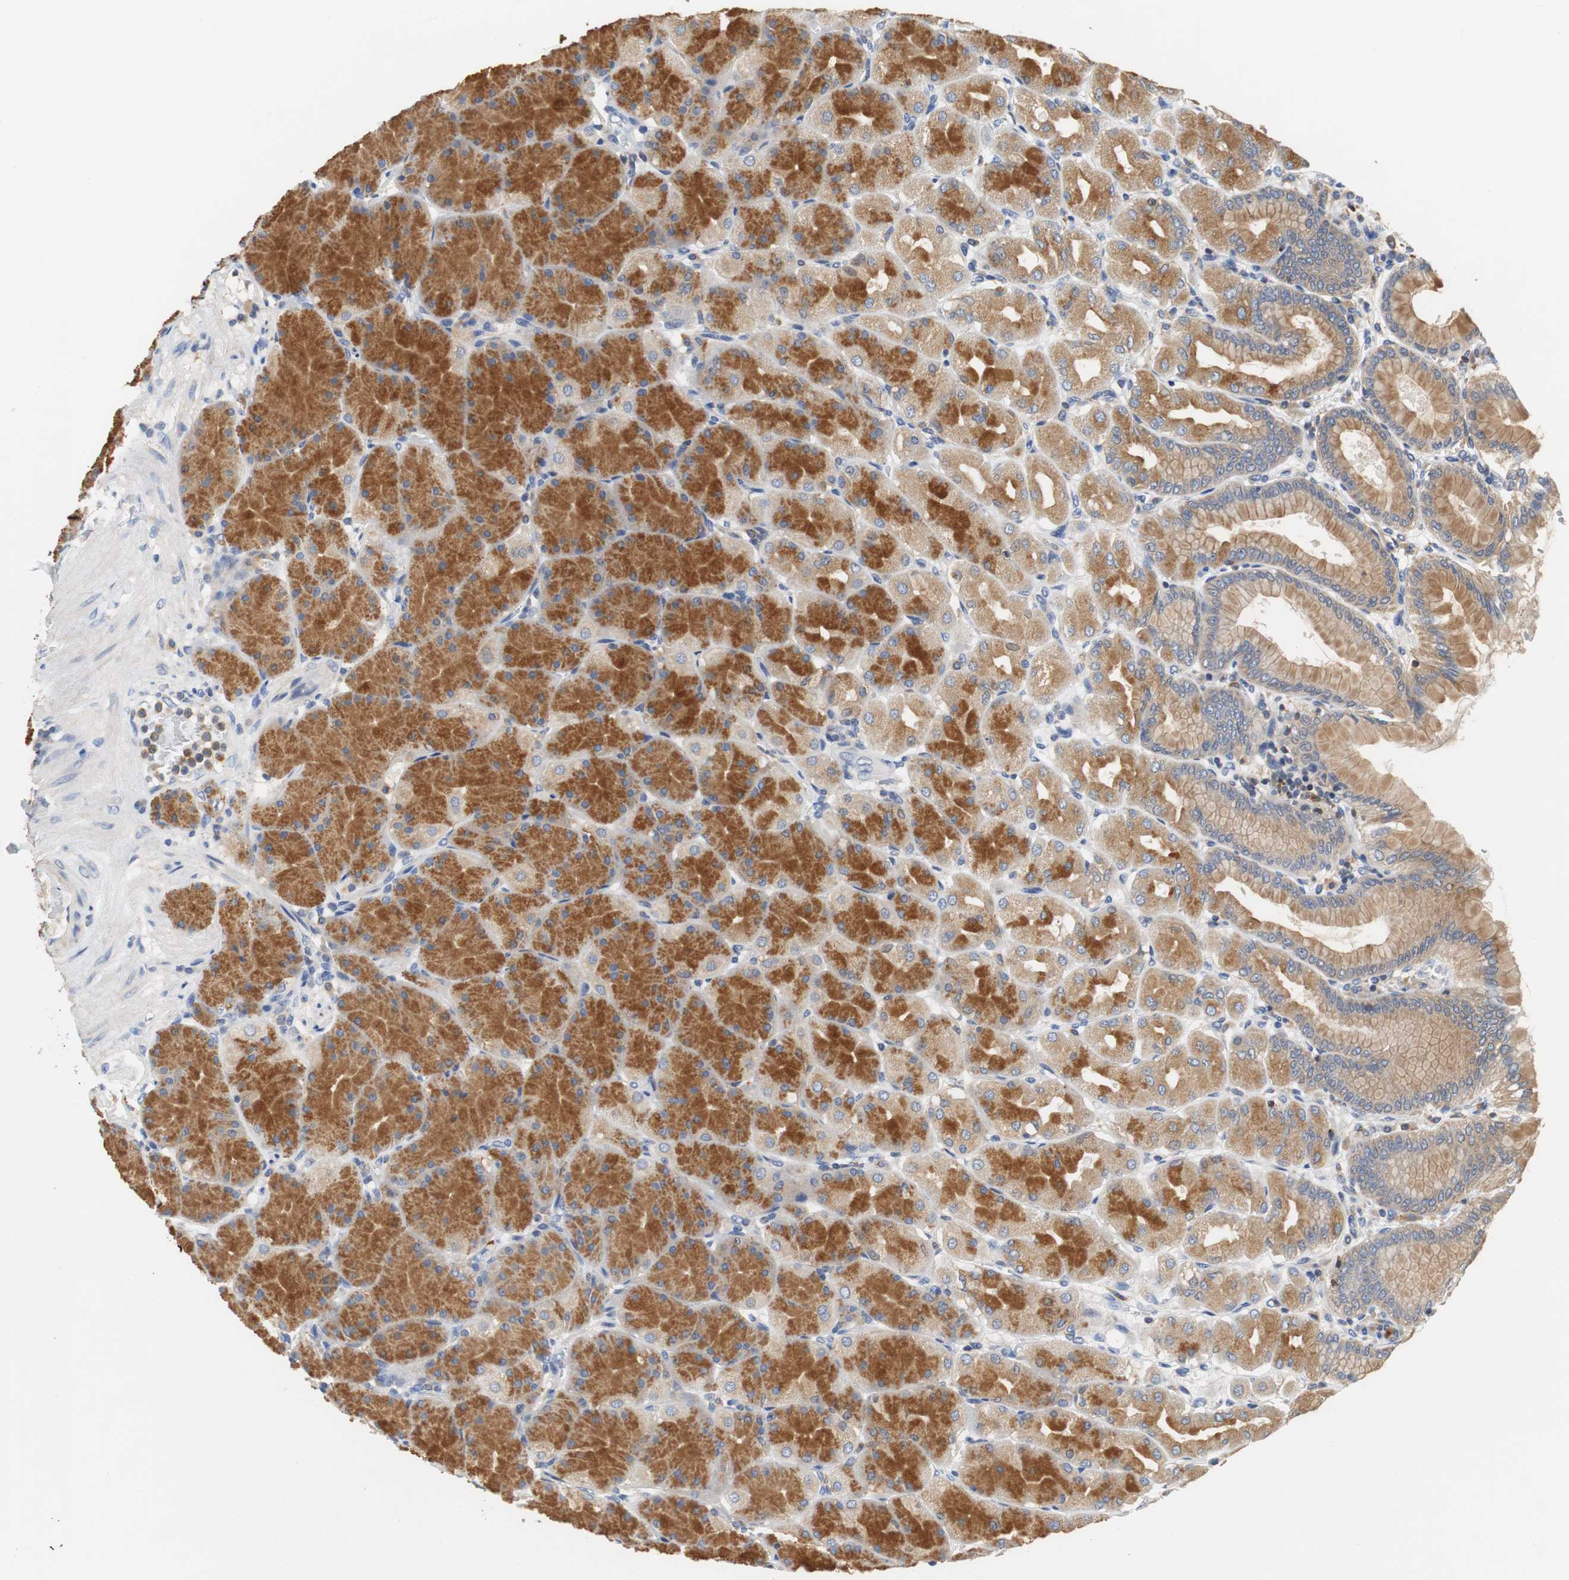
{"staining": {"intensity": "strong", "quantity": ">75%", "location": "cytoplasmic/membranous"}, "tissue": "stomach", "cell_type": "Glandular cells", "image_type": "normal", "snomed": [{"axis": "morphology", "description": "Normal tissue, NOS"}, {"axis": "topography", "description": "Stomach, upper"}], "caption": "A photomicrograph of stomach stained for a protein exhibits strong cytoplasmic/membranous brown staining in glandular cells.", "gene": "VAMP8", "patient": {"sex": "female", "age": 56}}